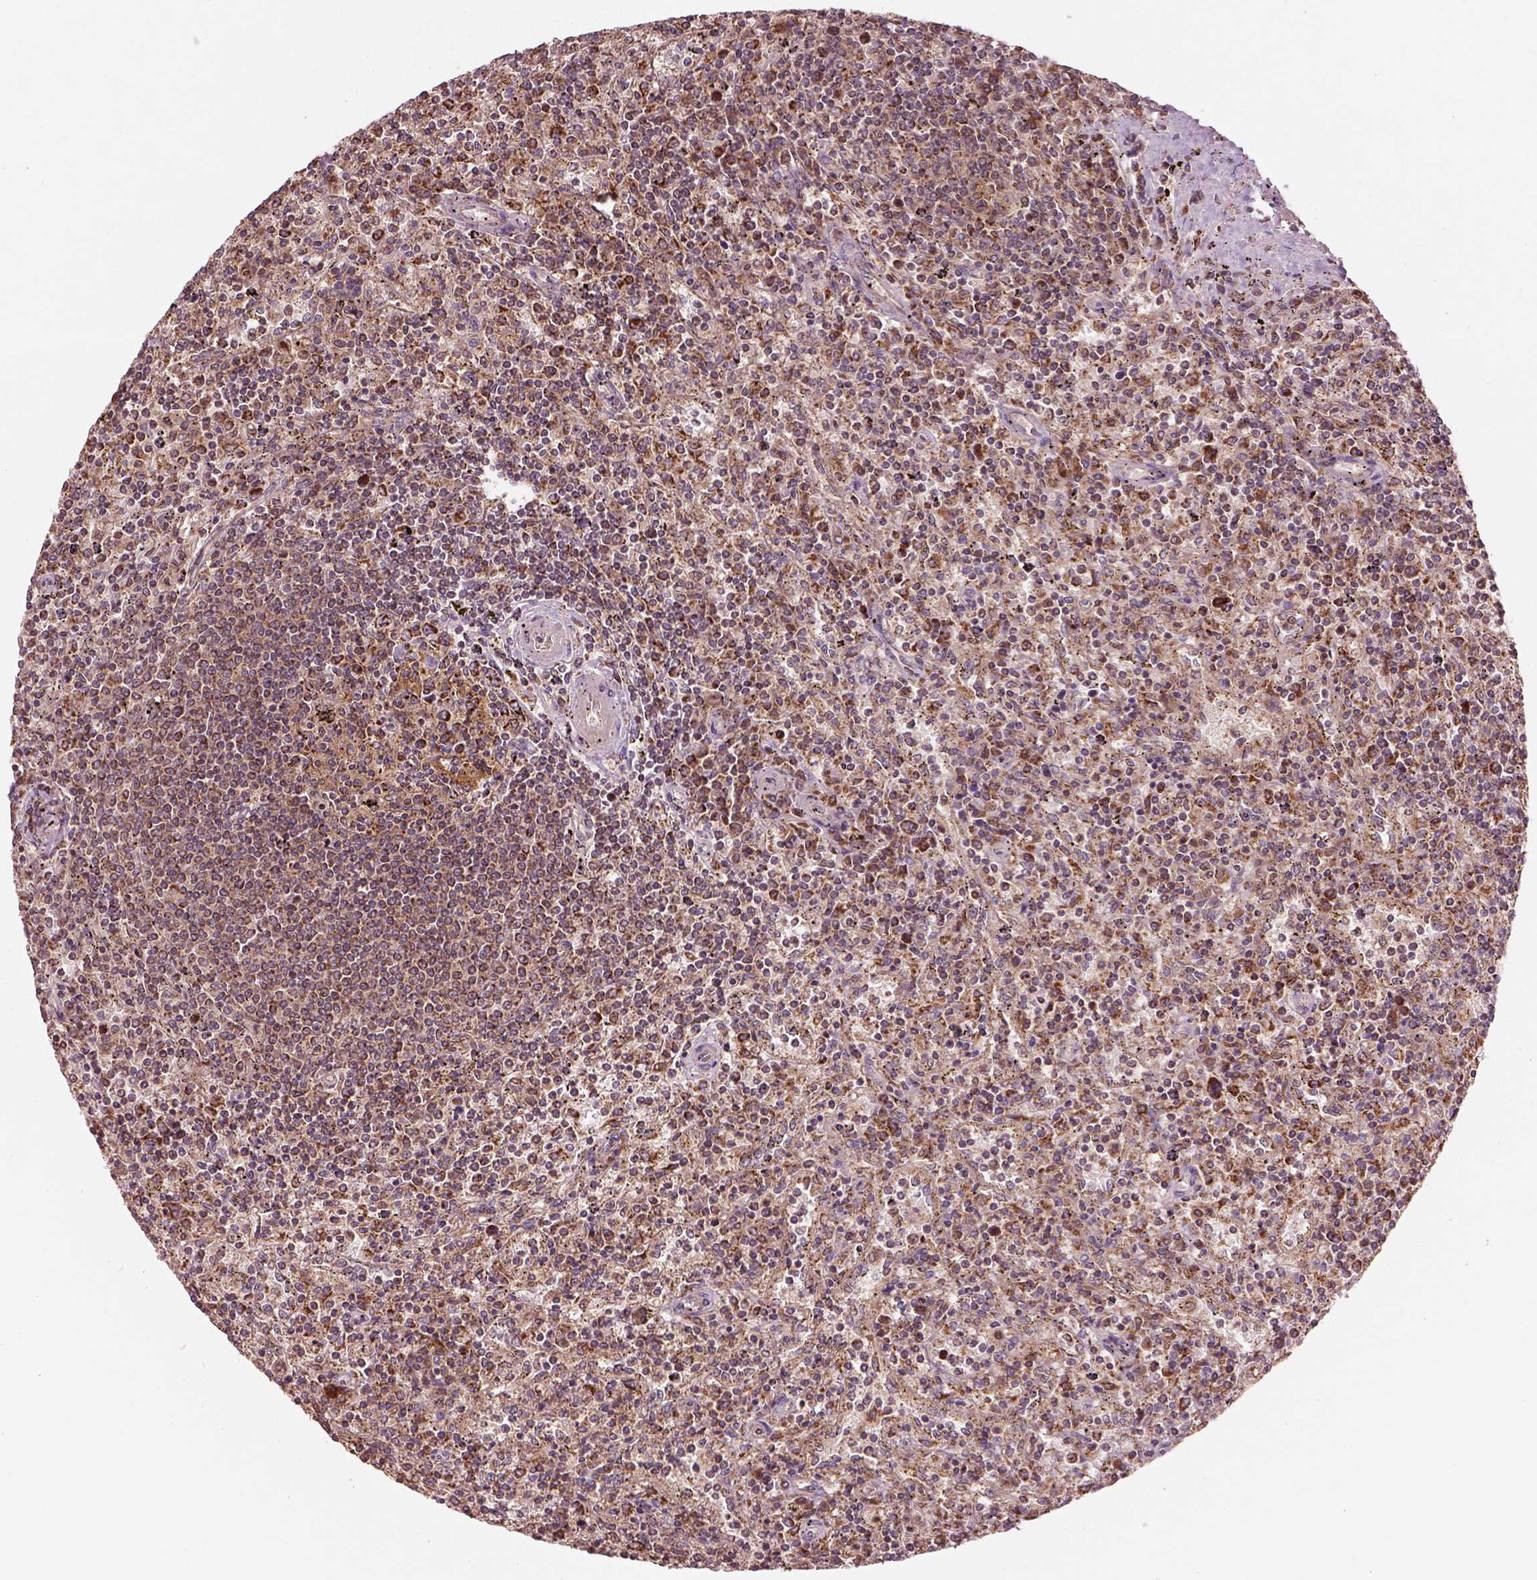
{"staining": {"intensity": "moderate", "quantity": "25%-75%", "location": "cytoplasmic/membranous"}, "tissue": "lymphoma", "cell_type": "Tumor cells", "image_type": "cancer", "snomed": [{"axis": "morphology", "description": "Malignant lymphoma, non-Hodgkin's type, Low grade"}, {"axis": "topography", "description": "Spleen"}], "caption": "Tumor cells demonstrate medium levels of moderate cytoplasmic/membranous staining in about 25%-75% of cells in human low-grade malignant lymphoma, non-Hodgkin's type.", "gene": "SLC25A5", "patient": {"sex": "male", "age": 62}}